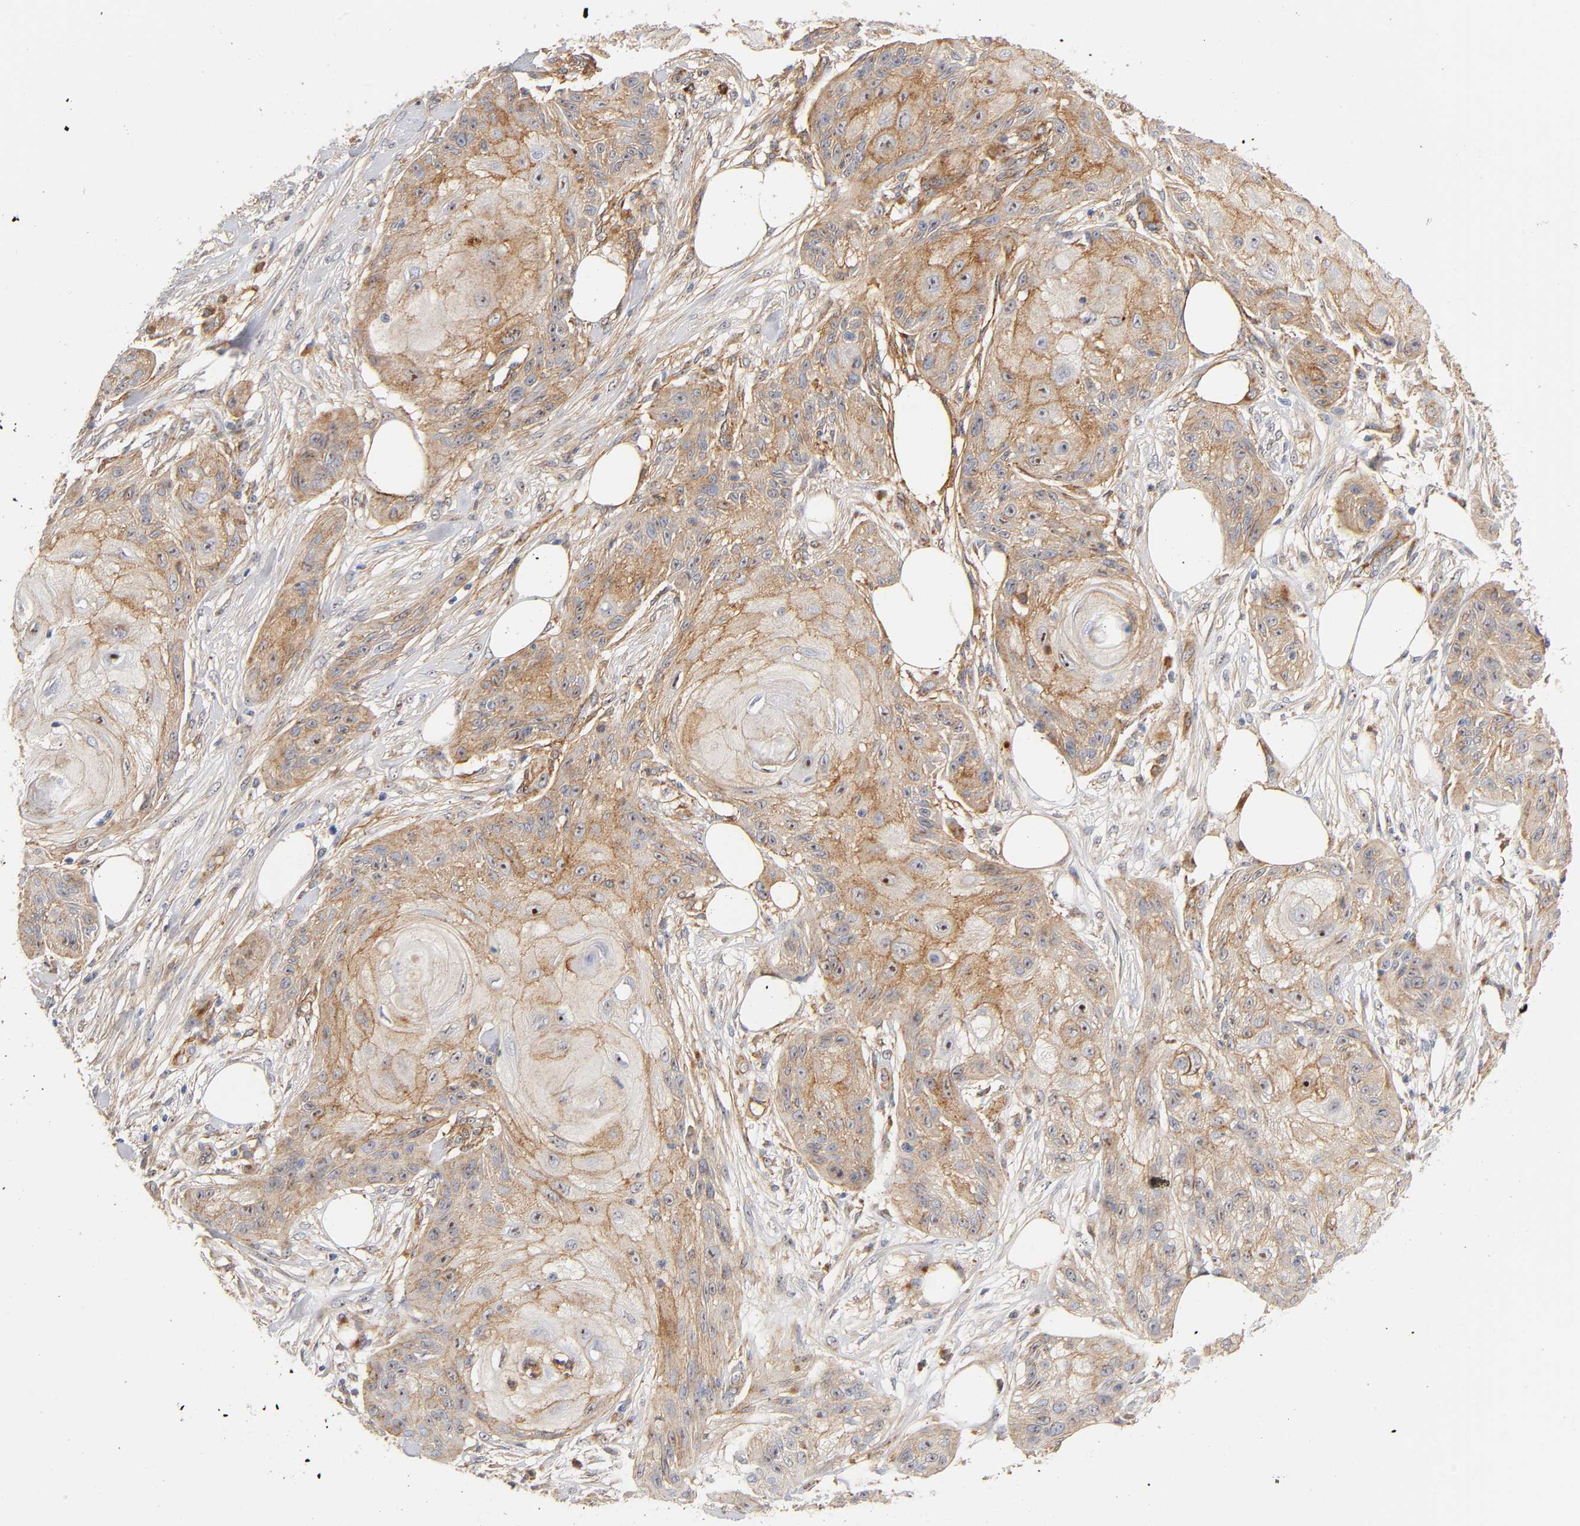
{"staining": {"intensity": "moderate", "quantity": ">75%", "location": "cytoplasmic/membranous,nuclear"}, "tissue": "skin cancer", "cell_type": "Tumor cells", "image_type": "cancer", "snomed": [{"axis": "morphology", "description": "Squamous cell carcinoma, NOS"}, {"axis": "topography", "description": "Skin"}], "caption": "The image exhibits a brown stain indicating the presence of a protein in the cytoplasmic/membranous and nuclear of tumor cells in skin squamous cell carcinoma.", "gene": "PLD1", "patient": {"sex": "female", "age": 88}}